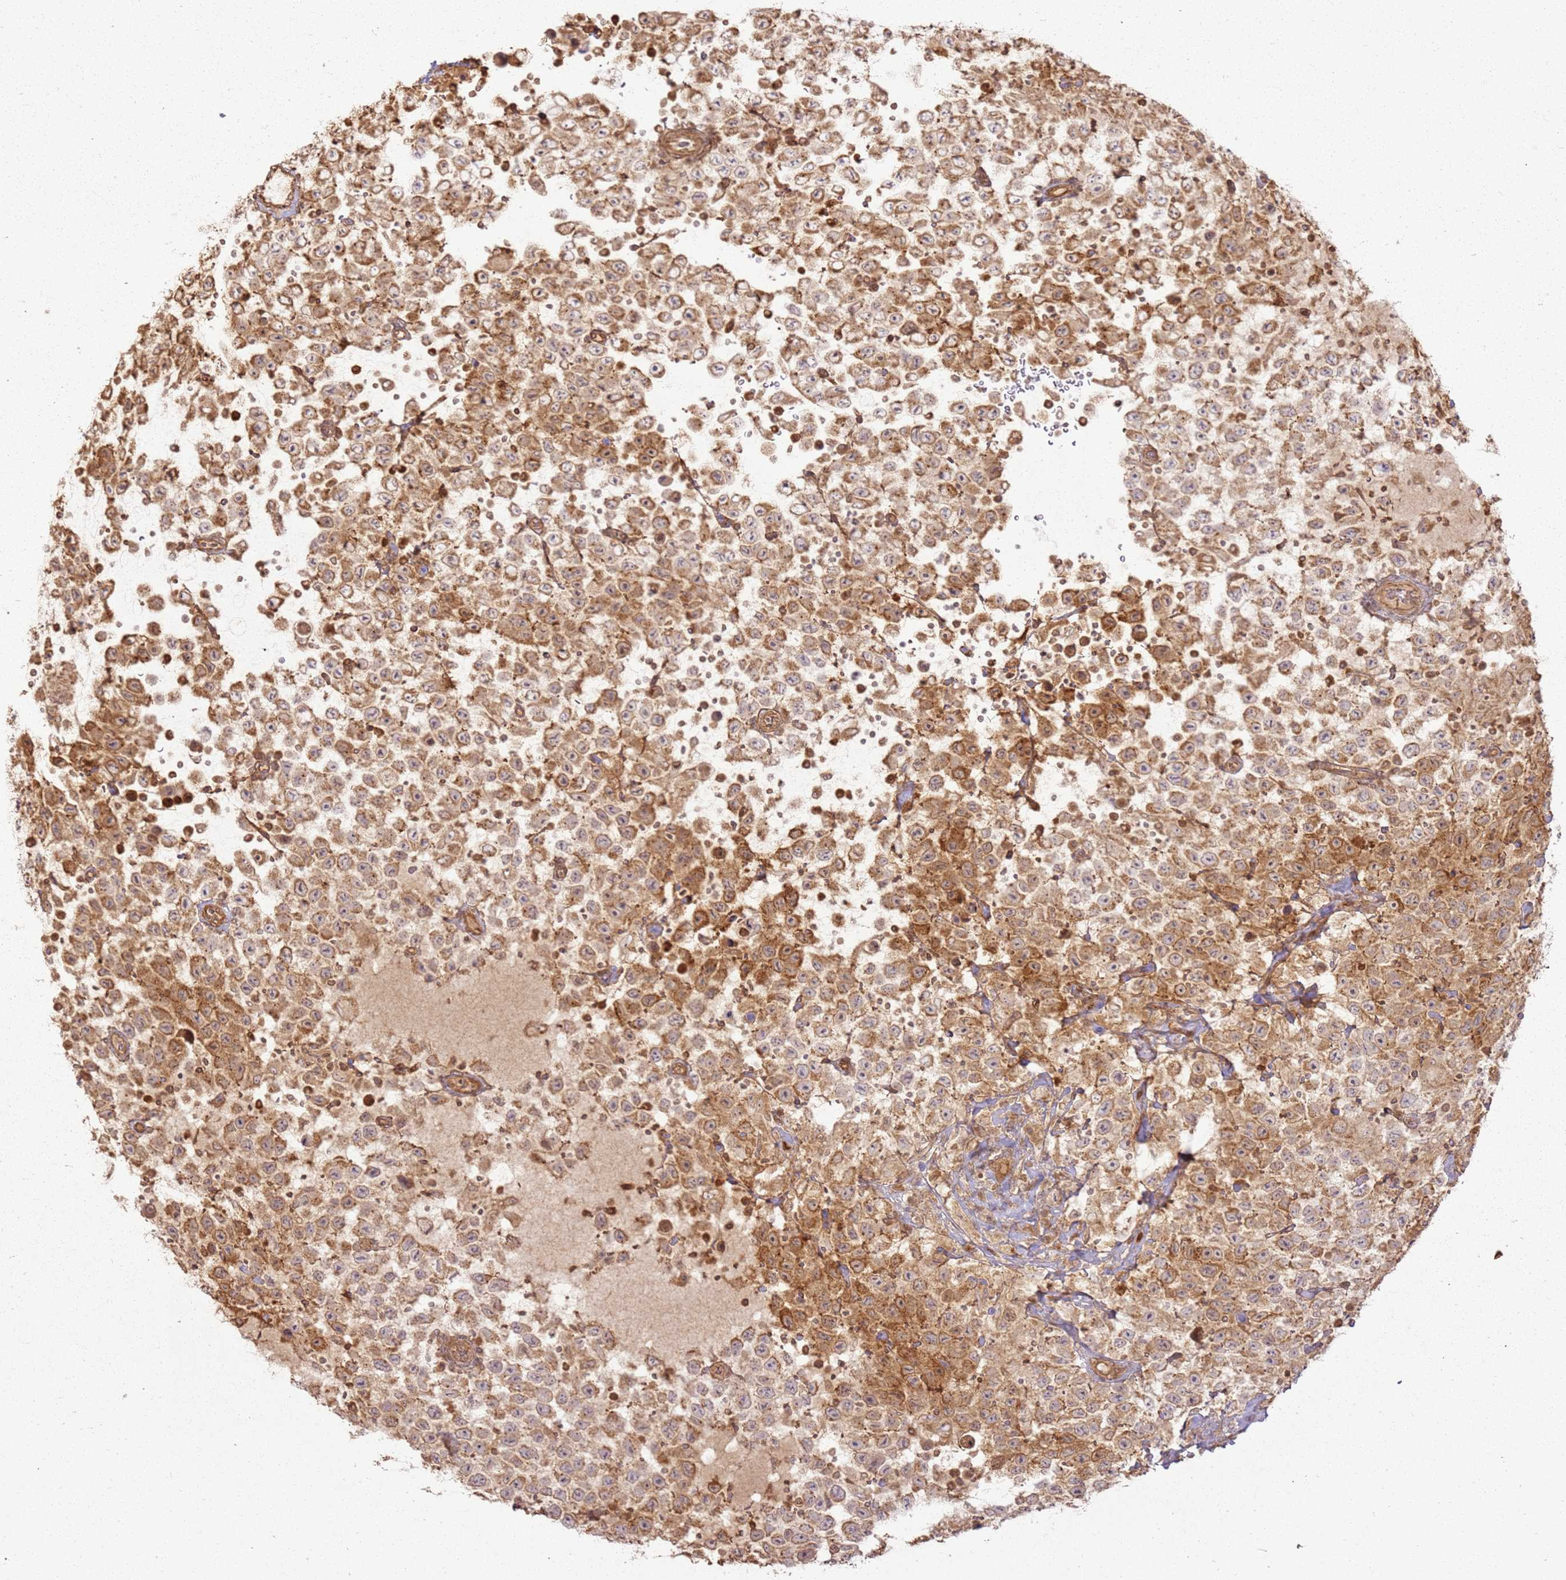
{"staining": {"intensity": "moderate", "quantity": ">75%", "location": "cytoplasmic/membranous"}, "tissue": "testis cancer", "cell_type": "Tumor cells", "image_type": "cancer", "snomed": [{"axis": "morphology", "description": "Seminoma, NOS"}, {"axis": "topography", "description": "Testis"}], "caption": "Moderate cytoplasmic/membranous staining is appreciated in approximately >75% of tumor cells in testis cancer (seminoma). The protein of interest is shown in brown color, while the nuclei are stained blue.", "gene": "ZNF776", "patient": {"sex": "male", "age": 41}}